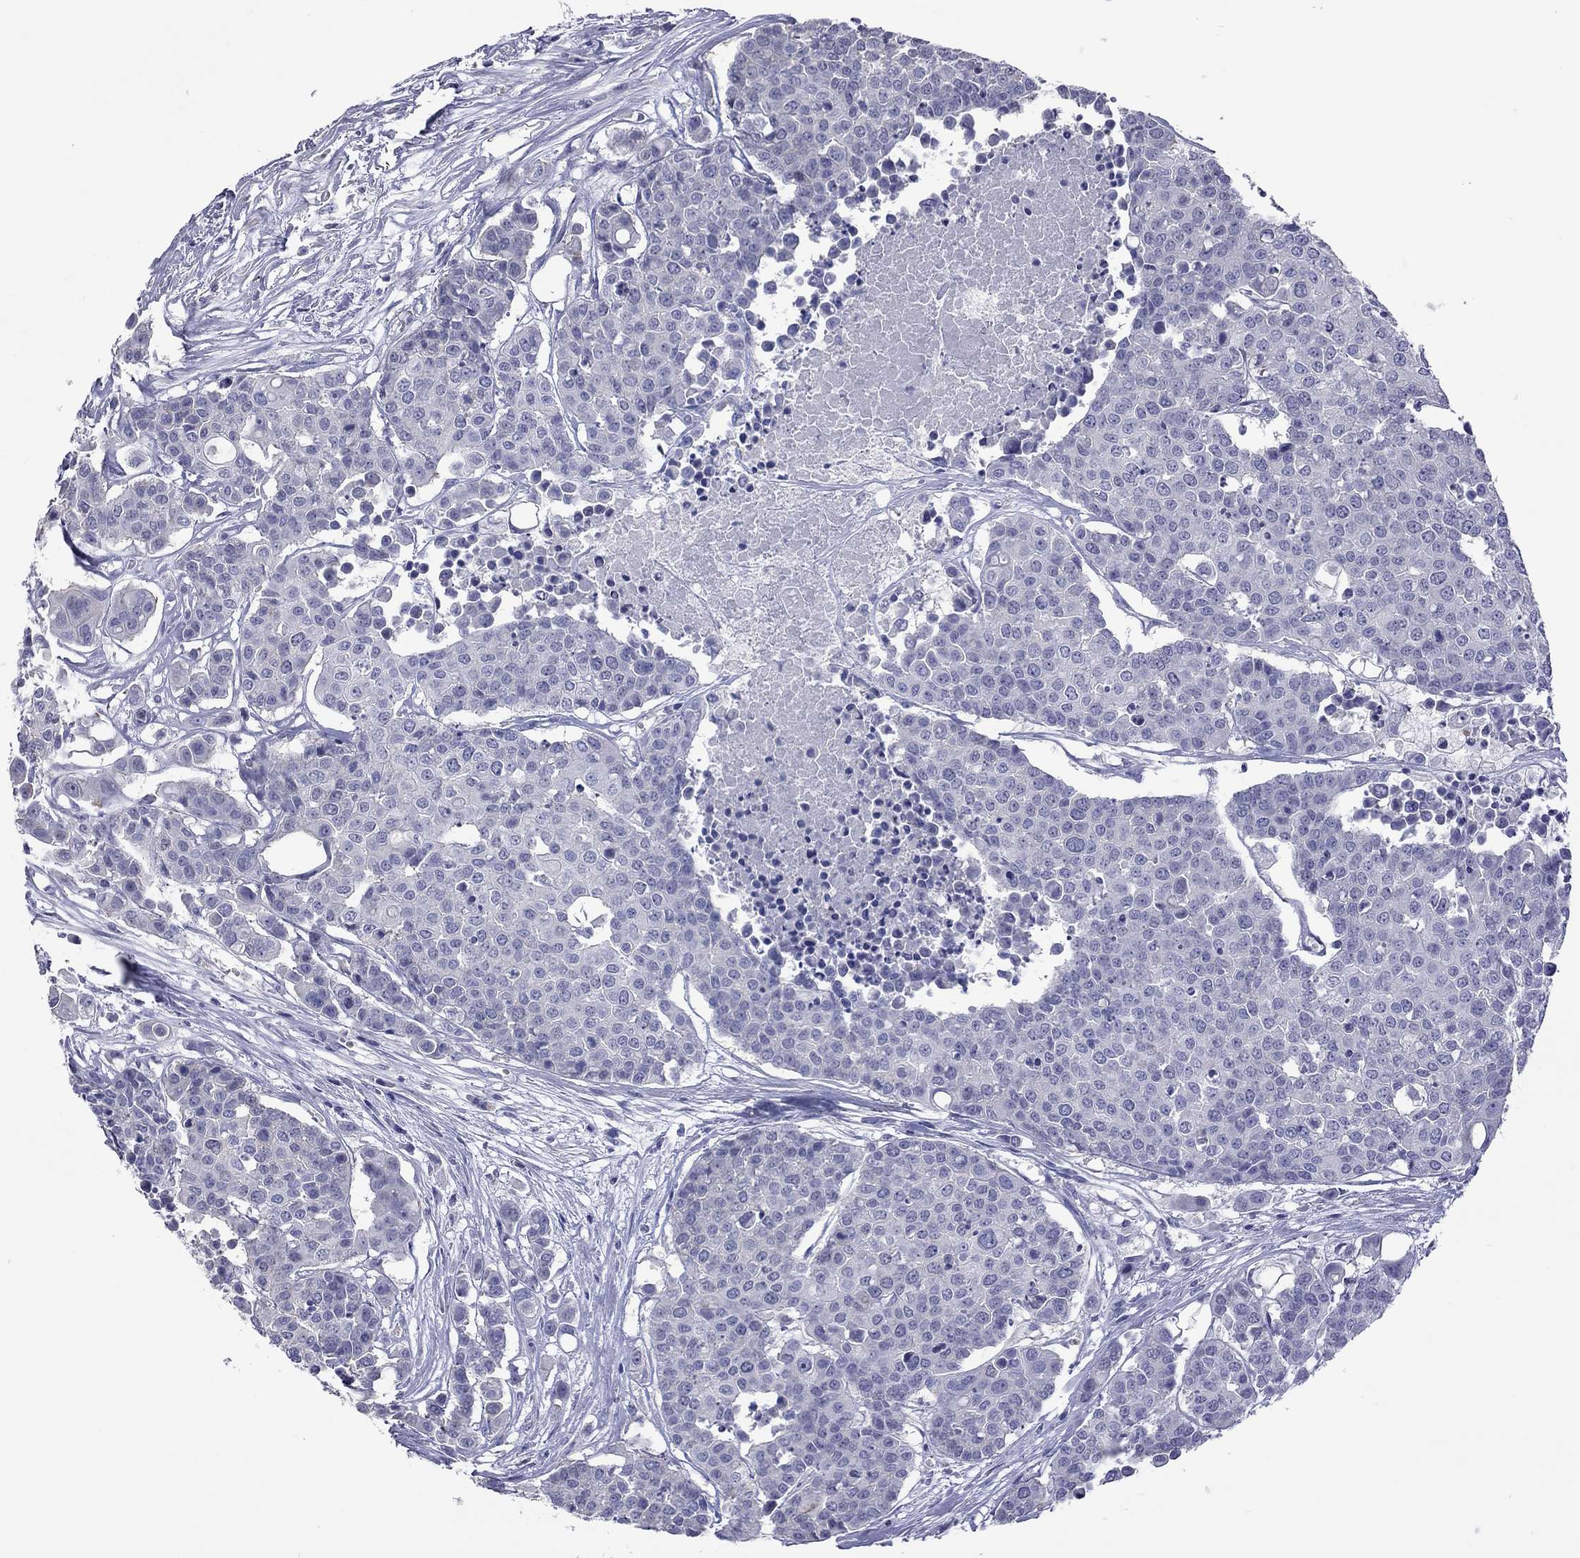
{"staining": {"intensity": "negative", "quantity": "none", "location": "none"}, "tissue": "carcinoid", "cell_type": "Tumor cells", "image_type": "cancer", "snomed": [{"axis": "morphology", "description": "Carcinoid, malignant, NOS"}, {"axis": "topography", "description": "Colon"}], "caption": "The photomicrograph shows no staining of tumor cells in carcinoid.", "gene": "ACTL7B", "patient": {"sex": "male", "age": 81}}